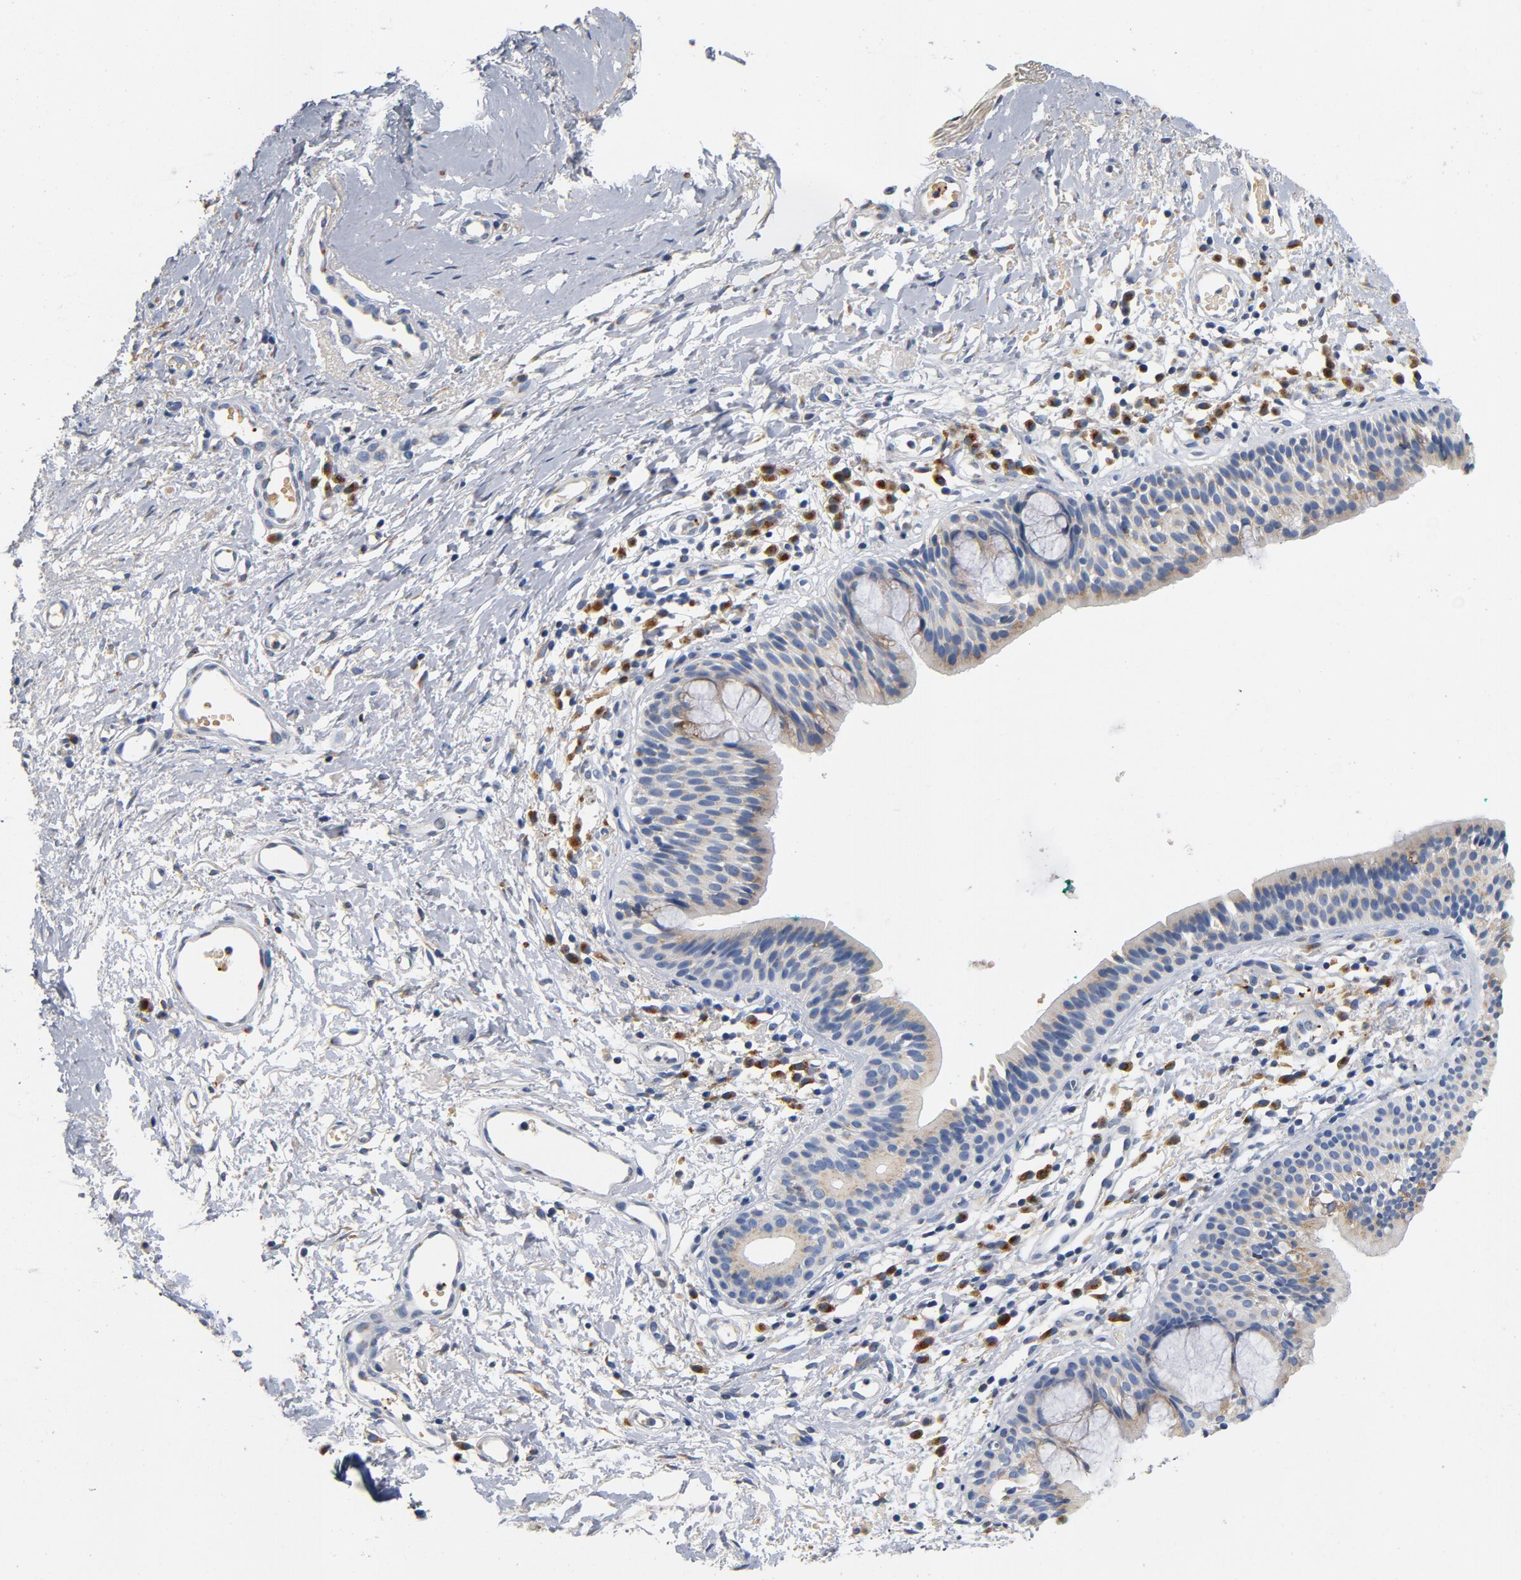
{"staining": {"intensity": "weak", "quantity": "<25%", "location": "cytoplasmic/membranous"}, "tissue": "nasopharynx", "cell_type": "Respiratory epithelial cells", "image_type": "normal", "snomed": [{"axis": "morphology", "description": "Normal tissue, NOS"}, {"axis": "morphology", "description": "Basal cell carcinoma"}, {"axis": "topography", "description": "Cartilage tissue"}, {"axis": "topography", "description": "Nasopharynx"}, {"axis": "topography", "description": "Oral tissue"}], "caption": "Respiratory epithelial cells show no significant positivity in benign nasopharynx. (DAB immunohistochemistry (IHC), high magnification).", "gene": "LMAN2", "patient": {"sex": "female", "age": 77}}